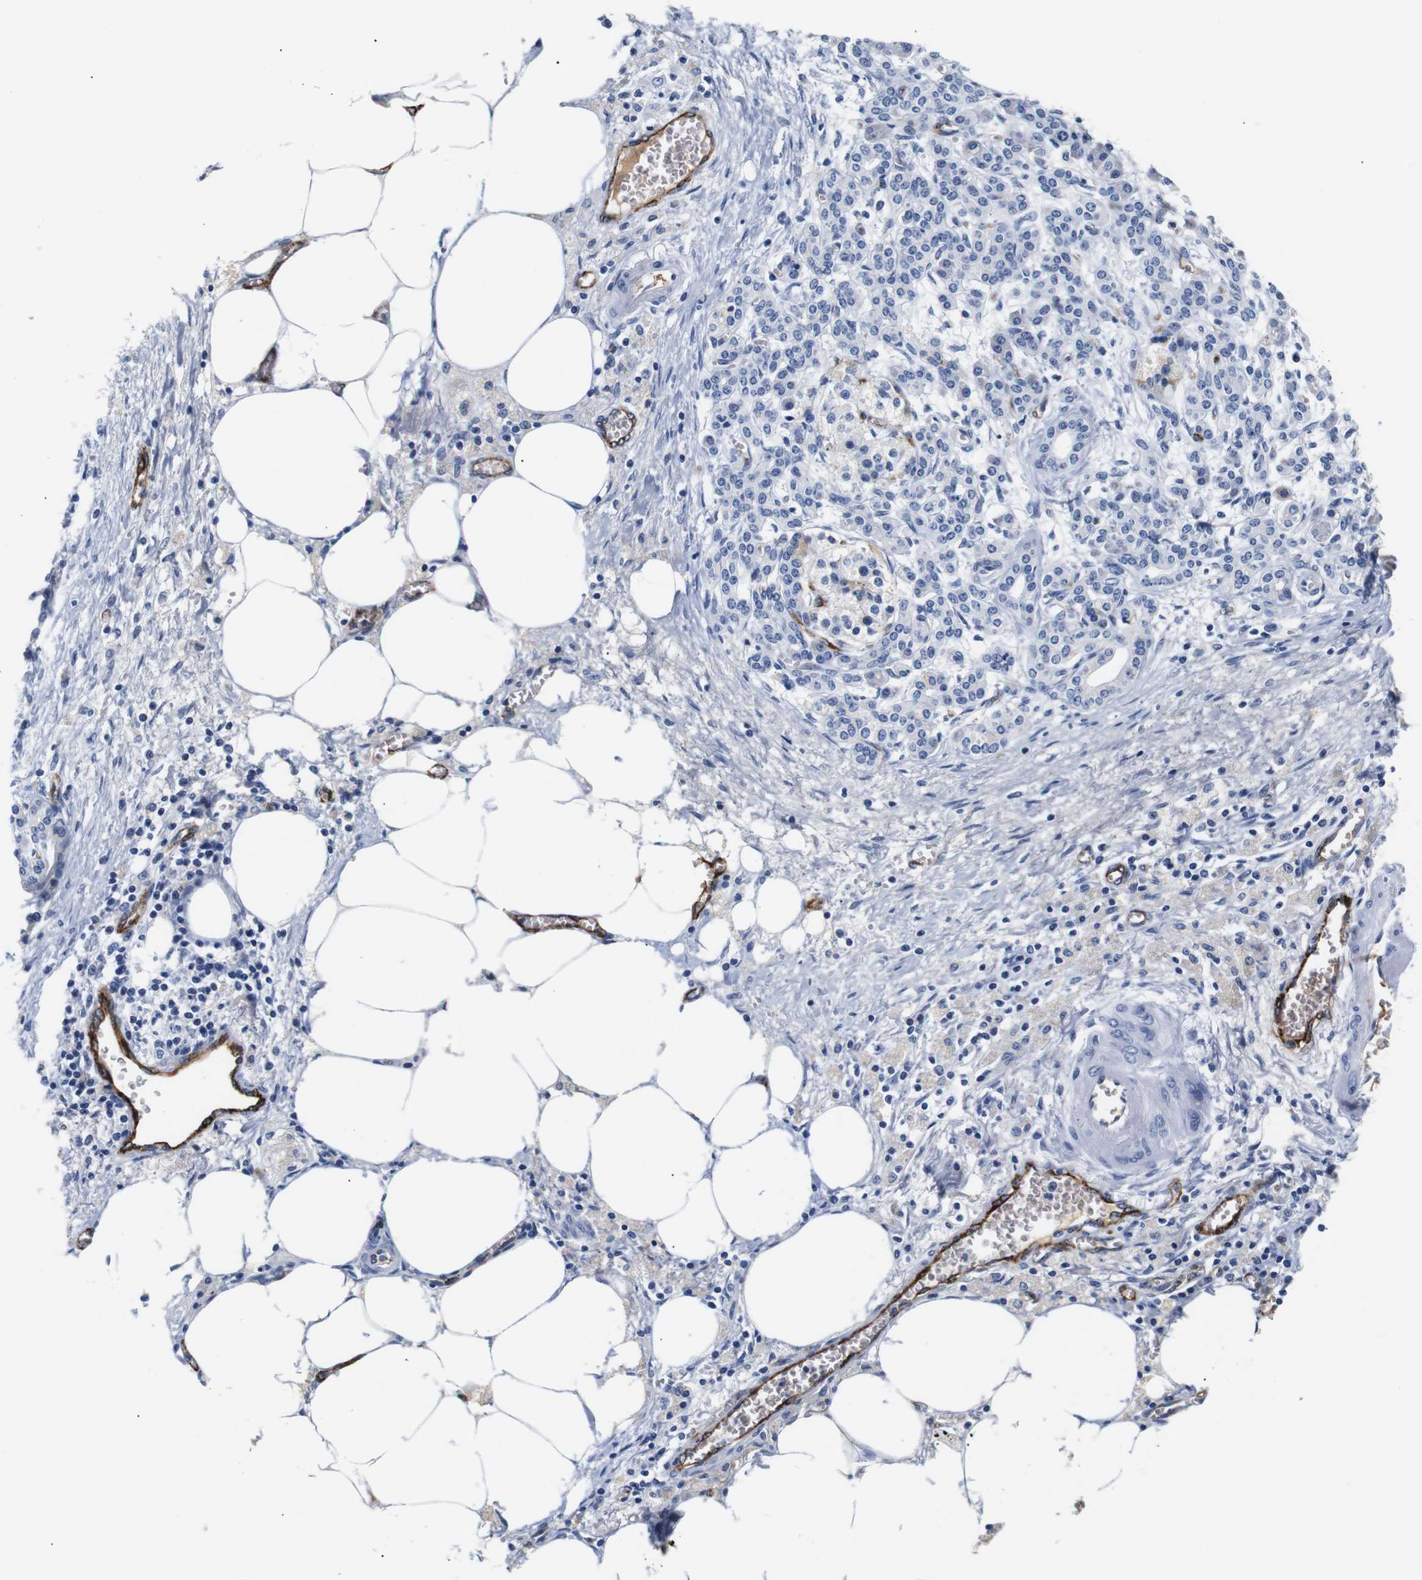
{"staining": {"intensity": "negative", "quantity": "none", "location": "none"}, "tissue": "pancreatic cancer", "cell_type": "Tumor cells", "image_type": "cancer", "snomed": [{"axis": "morphology", "description": "Adenocarcinoma, NOS"}, {"axis": "topography", "description": "Pancreas"}], "caption": "Immunohistochemical staining of human adenocarcinoma (pancreatic) shows no significant positivity in tumor cells. The staining is performed using DAB brown chromogen with nuclei counter-stained in using hematoxylin.", "gene": "MUC4", "patient": {"sex": "female", "age": 70}}